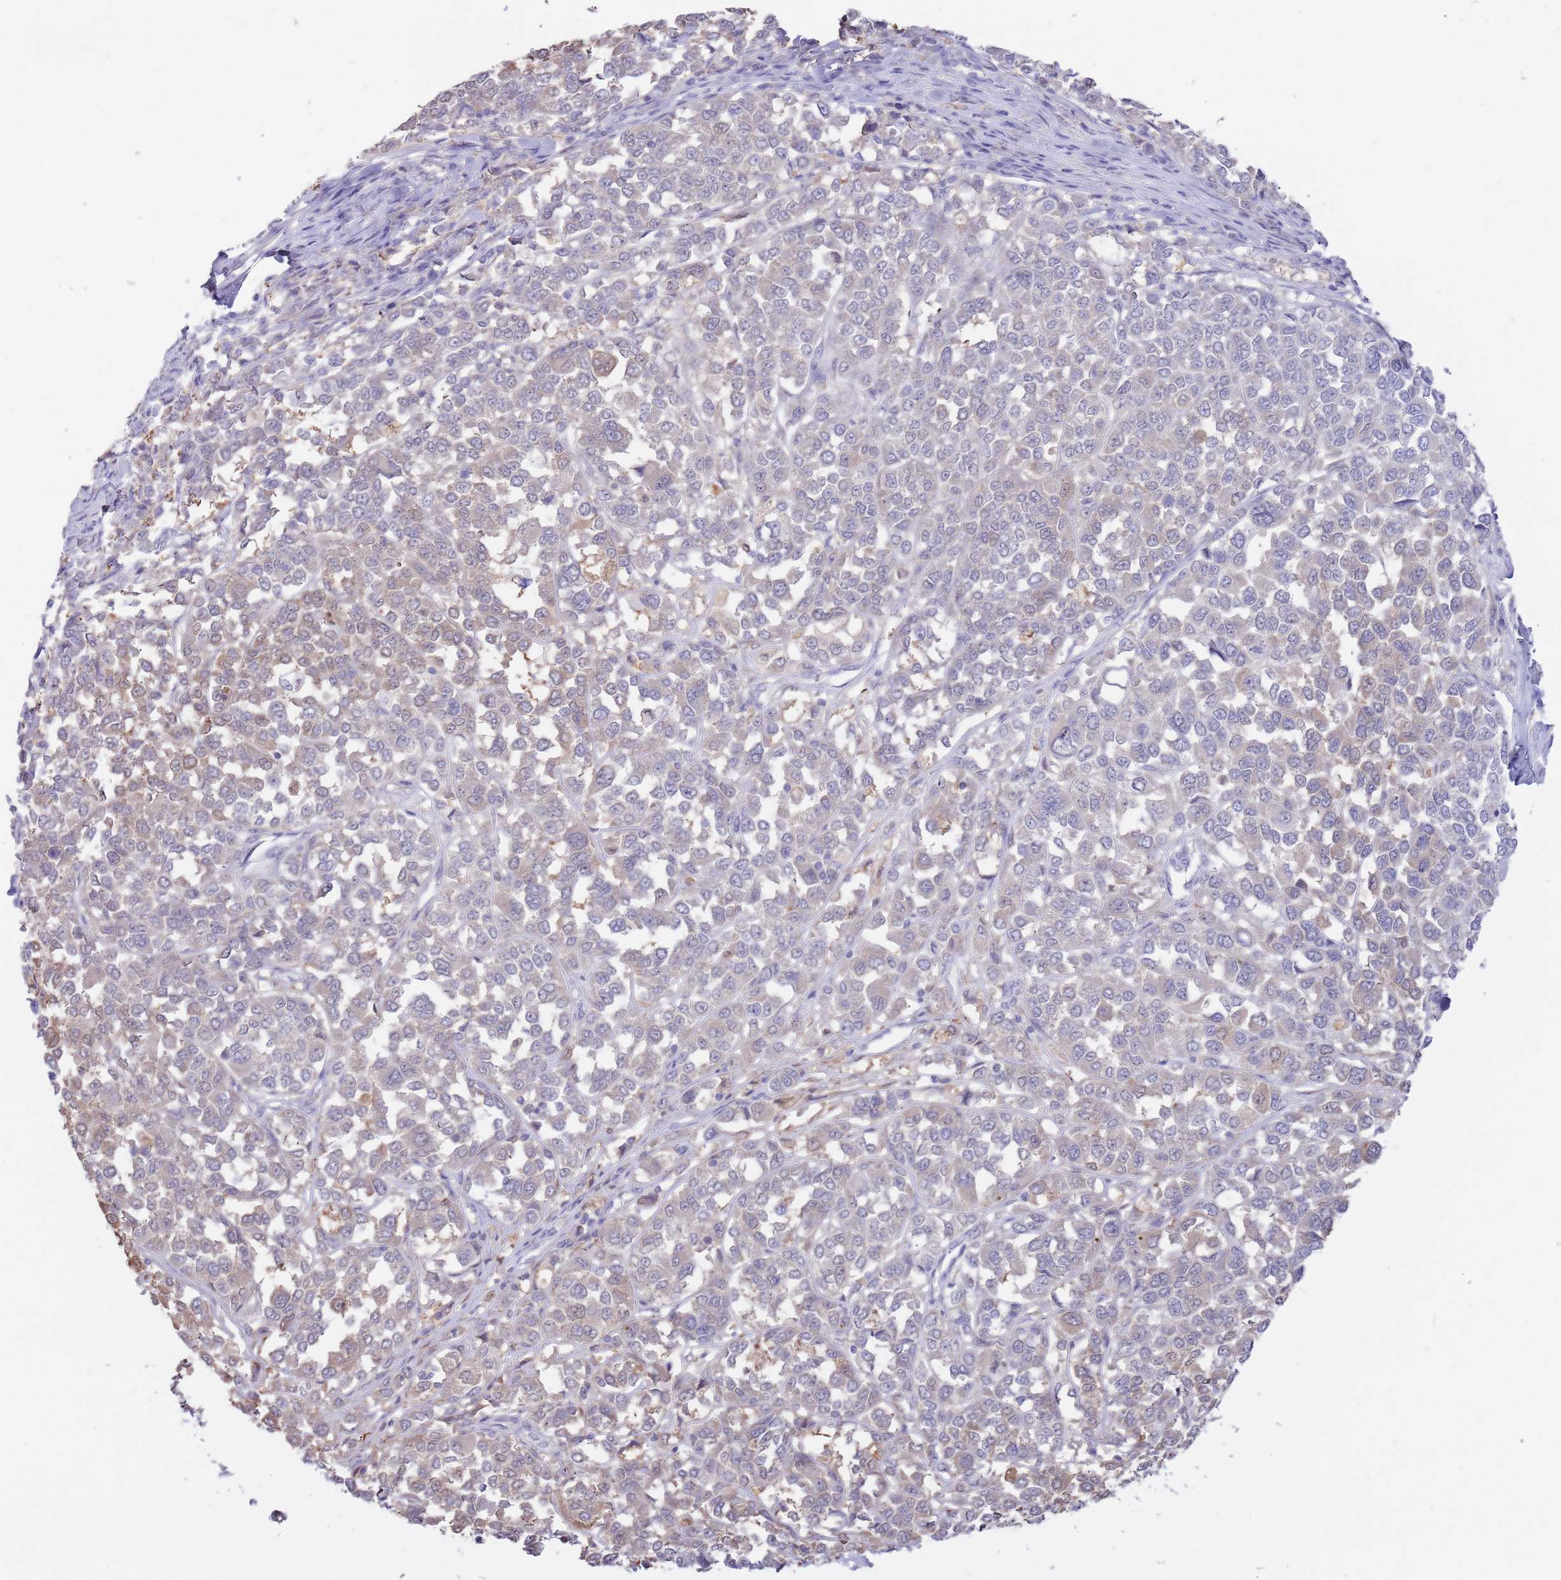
{"staining": {"intensity": "moderate", "quantity": "<25%", "location": "cytoplasmic/membranous,nuclear"}, "tissue": "melanoma", "cell_type": "Tumor cells", "image_type": "cancer", "snomed": [{"axis": "morphology", "description": "Malignant melanoma, Metastatic site"}, {"axis": "topography", "description": "Lymph node"}], "caption": "Melanoma tissue exhibits moderate cytoplasmic/membranous and nuclear positivity in approximately <25% of tumor cells, visualized by immunohistochemistry.", "gene": "AP5S1", "patient": {"sex": "male", "age": 44}}